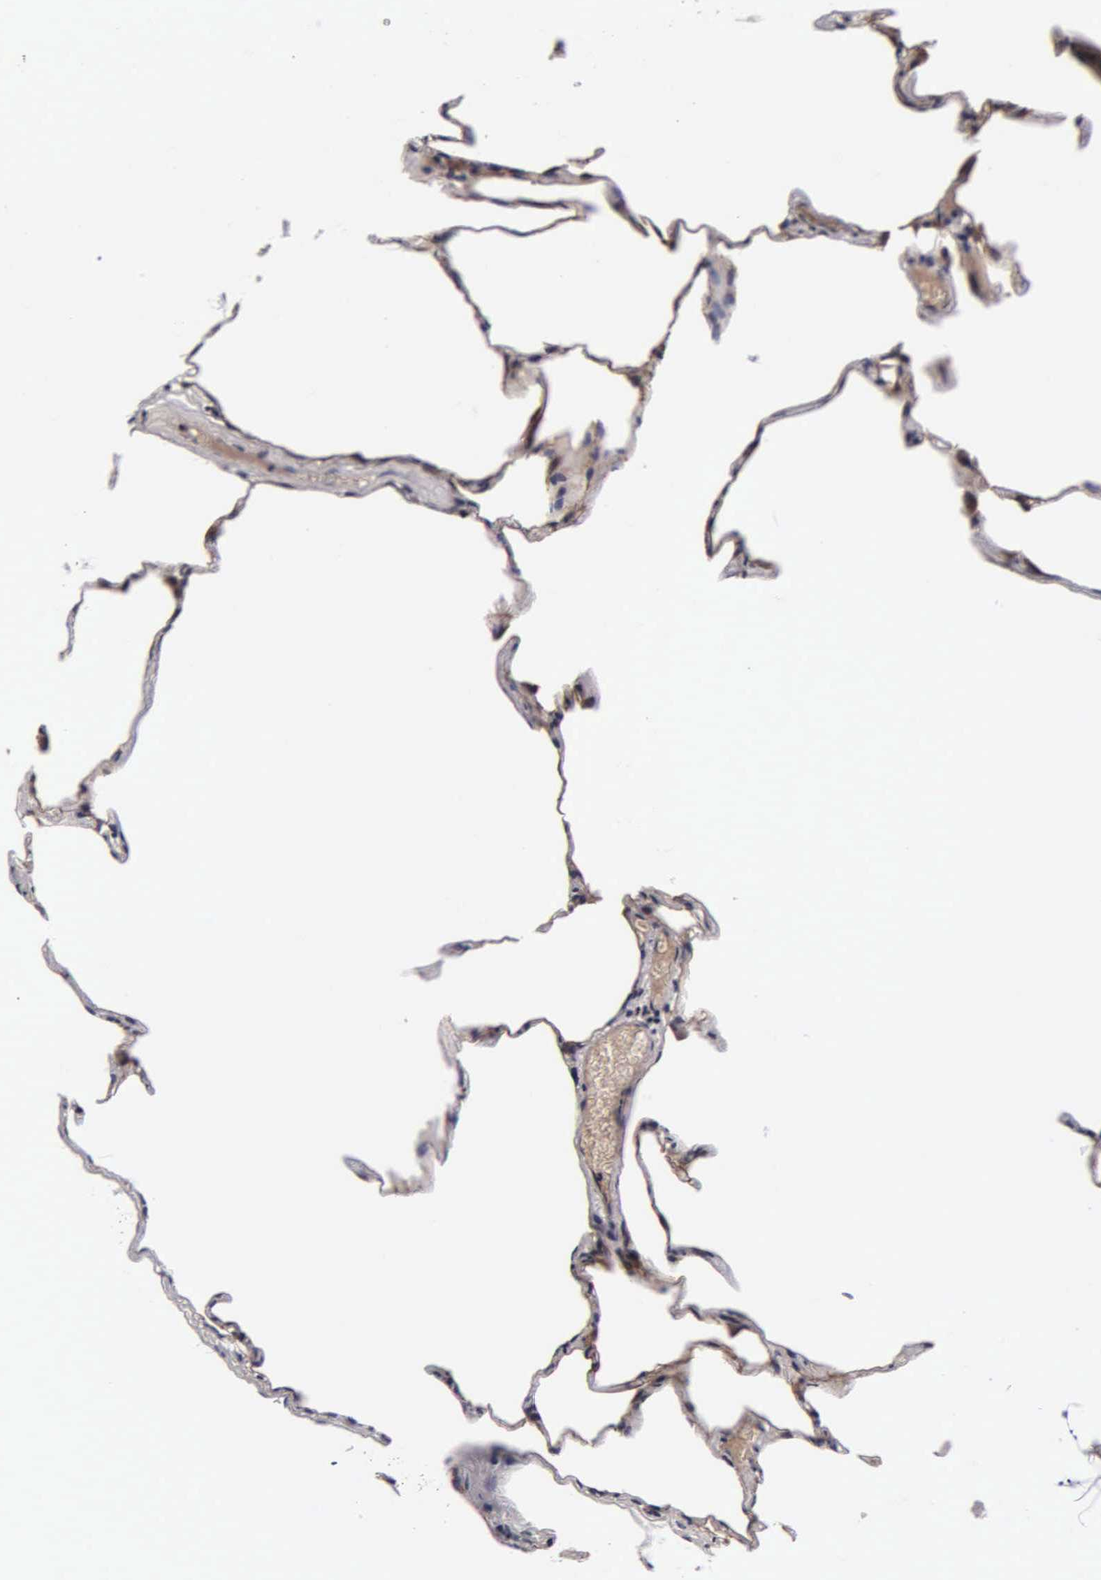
{"staining": {"intensity": "moderate", "quantity": ">75%", "location": "cytoplasmic/membranous"}, "tissue": "lung", "cell_type": "Alveolar cells", "image_type": "normal", "snomed": [{"axis": "morphology", "description": "Normal tissue, NOS"}, {"axis": "topography", "description": "Lung"}], "caption": "Immunohistochemistry (IHC) (DAB) staining of normal lung displays moderate cytoplasmic/membranous protein staining in about >75% of alveolar cells.", "gene": "PSMA3", "patient": {"sex": "female", "age": 75}}